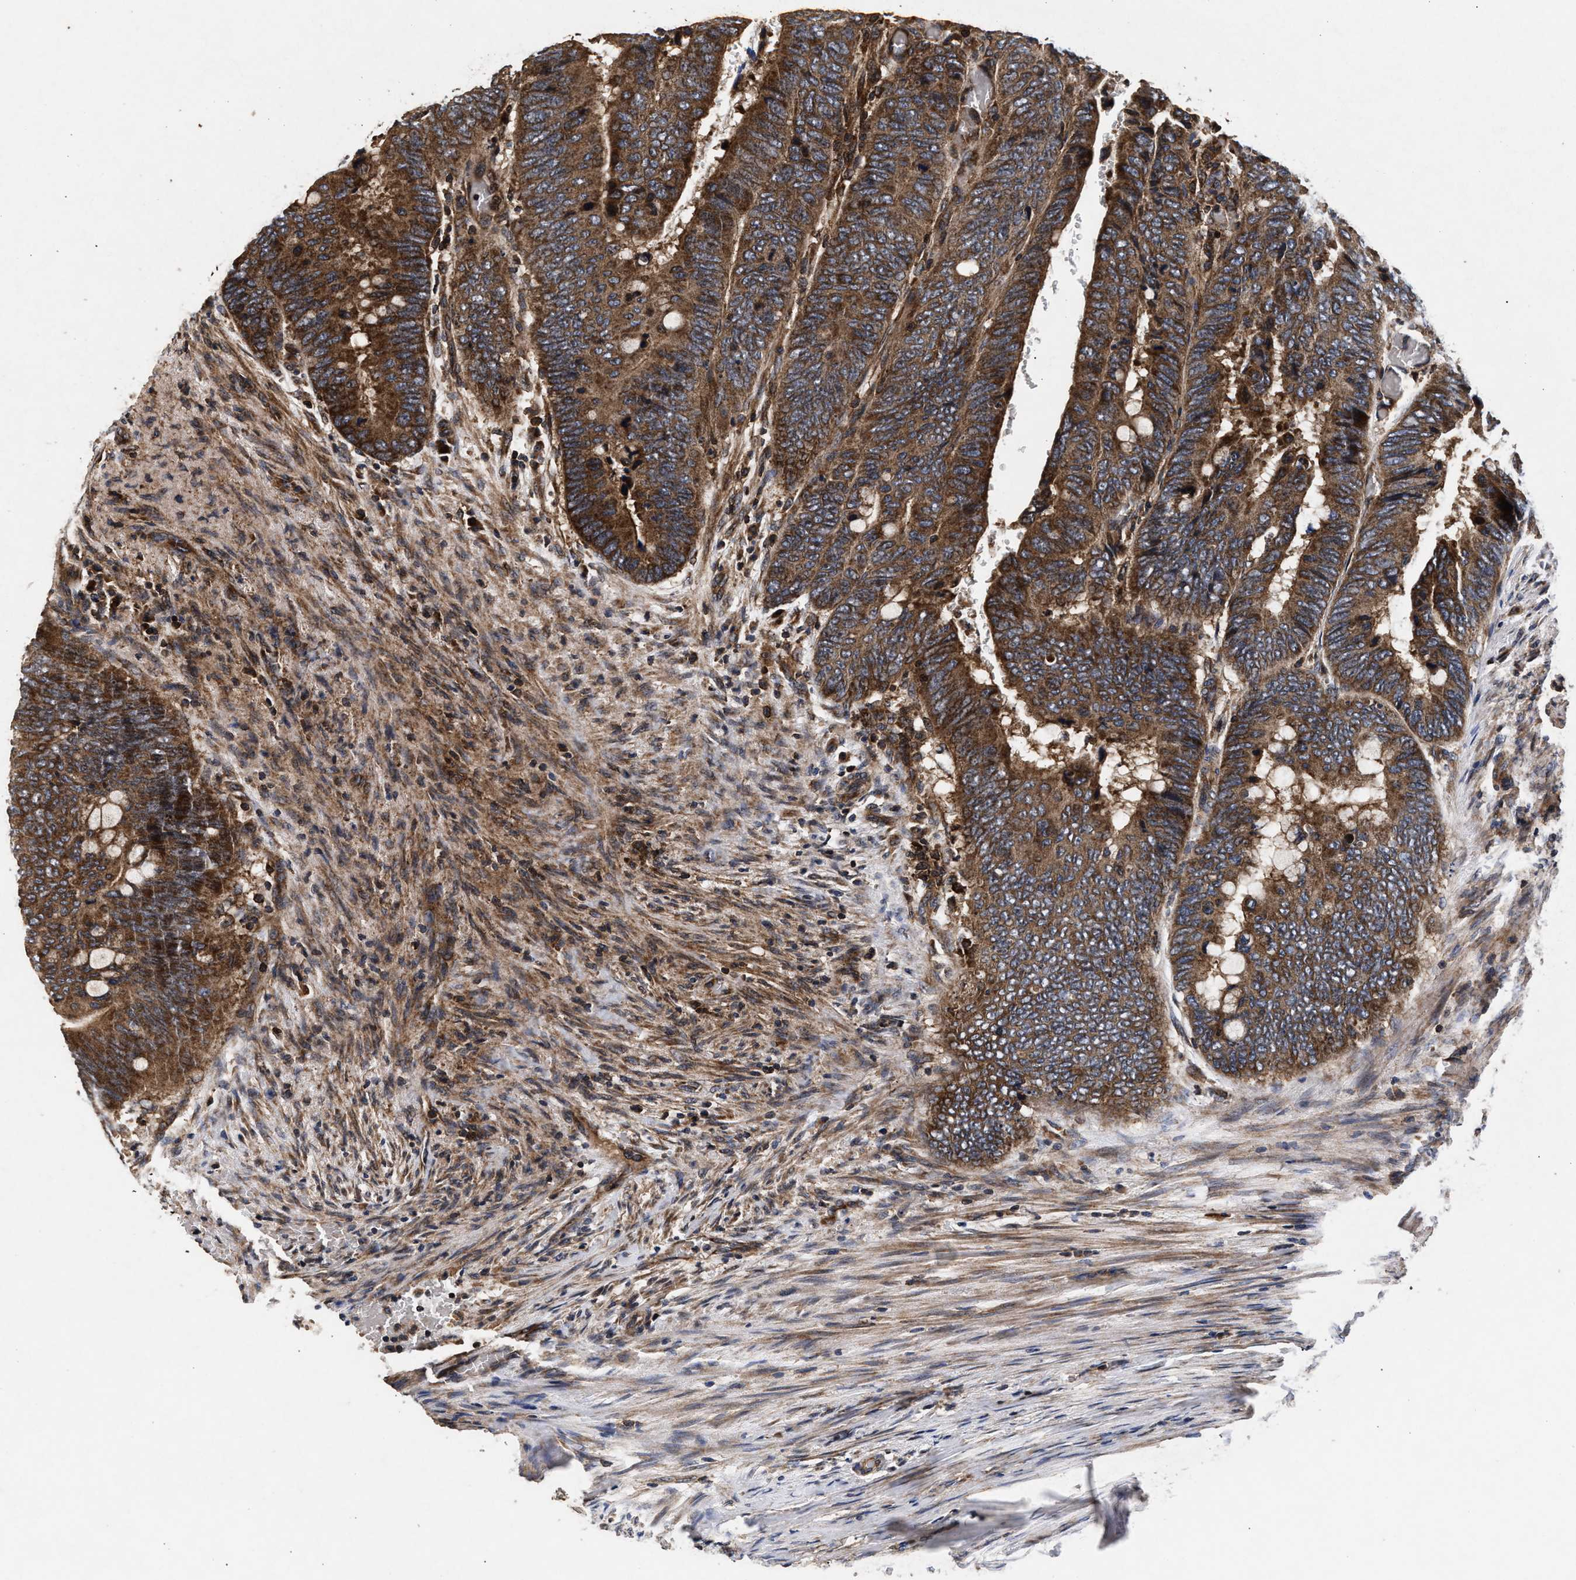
{"staining": {"intensity": "moderate", "quantity": ">75%", "location": "cytoplasmic/membranous"}, "tissue": "colorectal cancer", "cell_type": "Tumor cells", "image_type": "cancer", "snomed": [{"axis": "morphology", "description": "Normal tissue, NOS"}, {"axis": "morphology", "description": "Adenocarcinoma, NOS"}, {"axis": "topography", "description": "Rectum"}, {"axis": "topography", "description": "Peripheral nerve tissue"}], "caption": "A high-resolution micrograph shows IHC staining of colorectal cancer (adenocarcinoma), which shows moderate cytoplasmic/membranous expression in approximately >75% of tumor cells. Nuclei are stained in blue.", "gene": "NFKB2", "patient": {"sex": "male", "age": 92}}